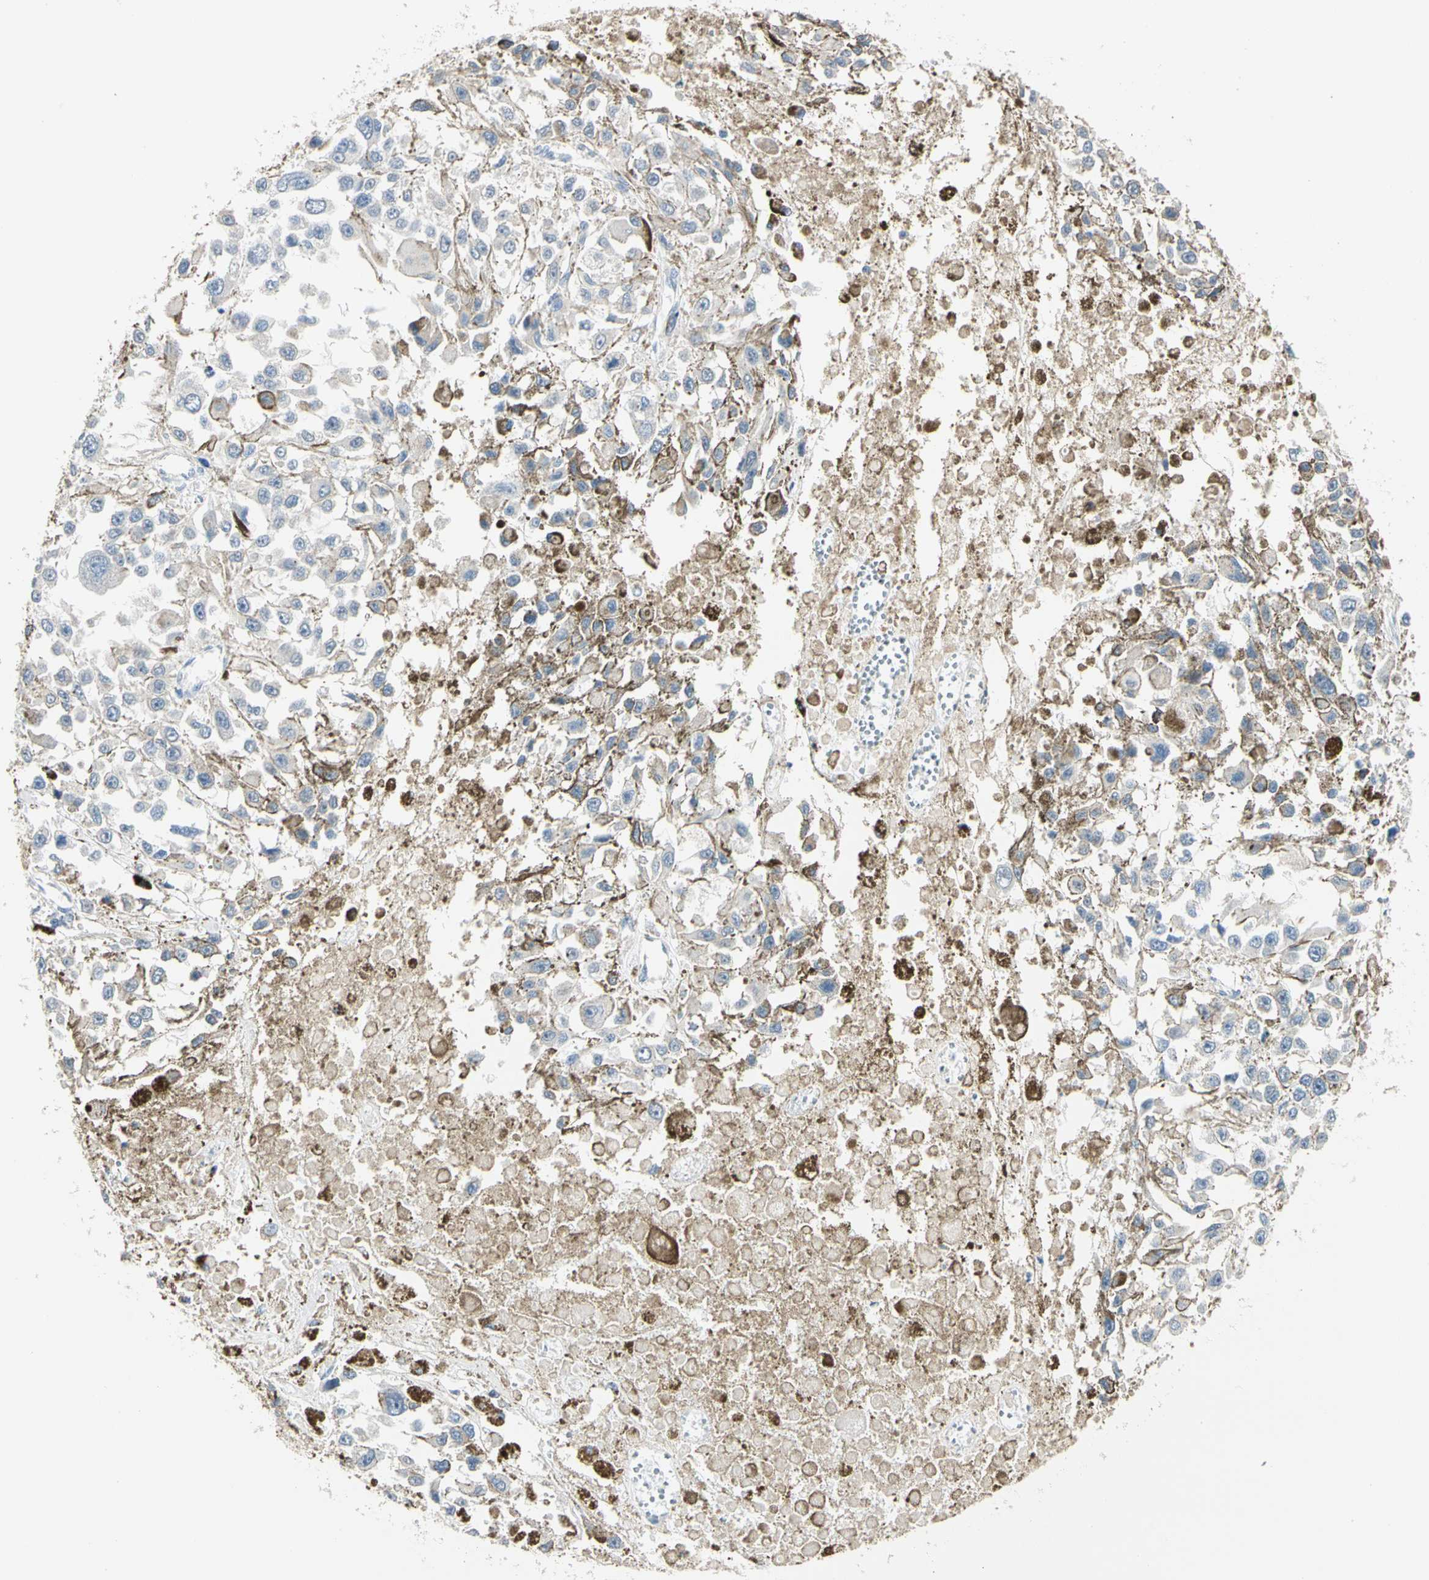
{"staining": {"intensity": "negative", "quantity": "none", "location": "none"}, "tissue": "melanoma", "cell_type": "Tumor cells", "image_type": "cancer", "snomed": [{"axis": "morphology", "description": "Malignant melanoma, Metastatic site"}, {"axis": "topography", "description": "Lymph node"}], "caption": "The histopathology image exhibits no staining of tumor cells in malignant melanoma (metastatic site).", "gene": "GPR153", "patient": {"sex": "male", "age": 59}}